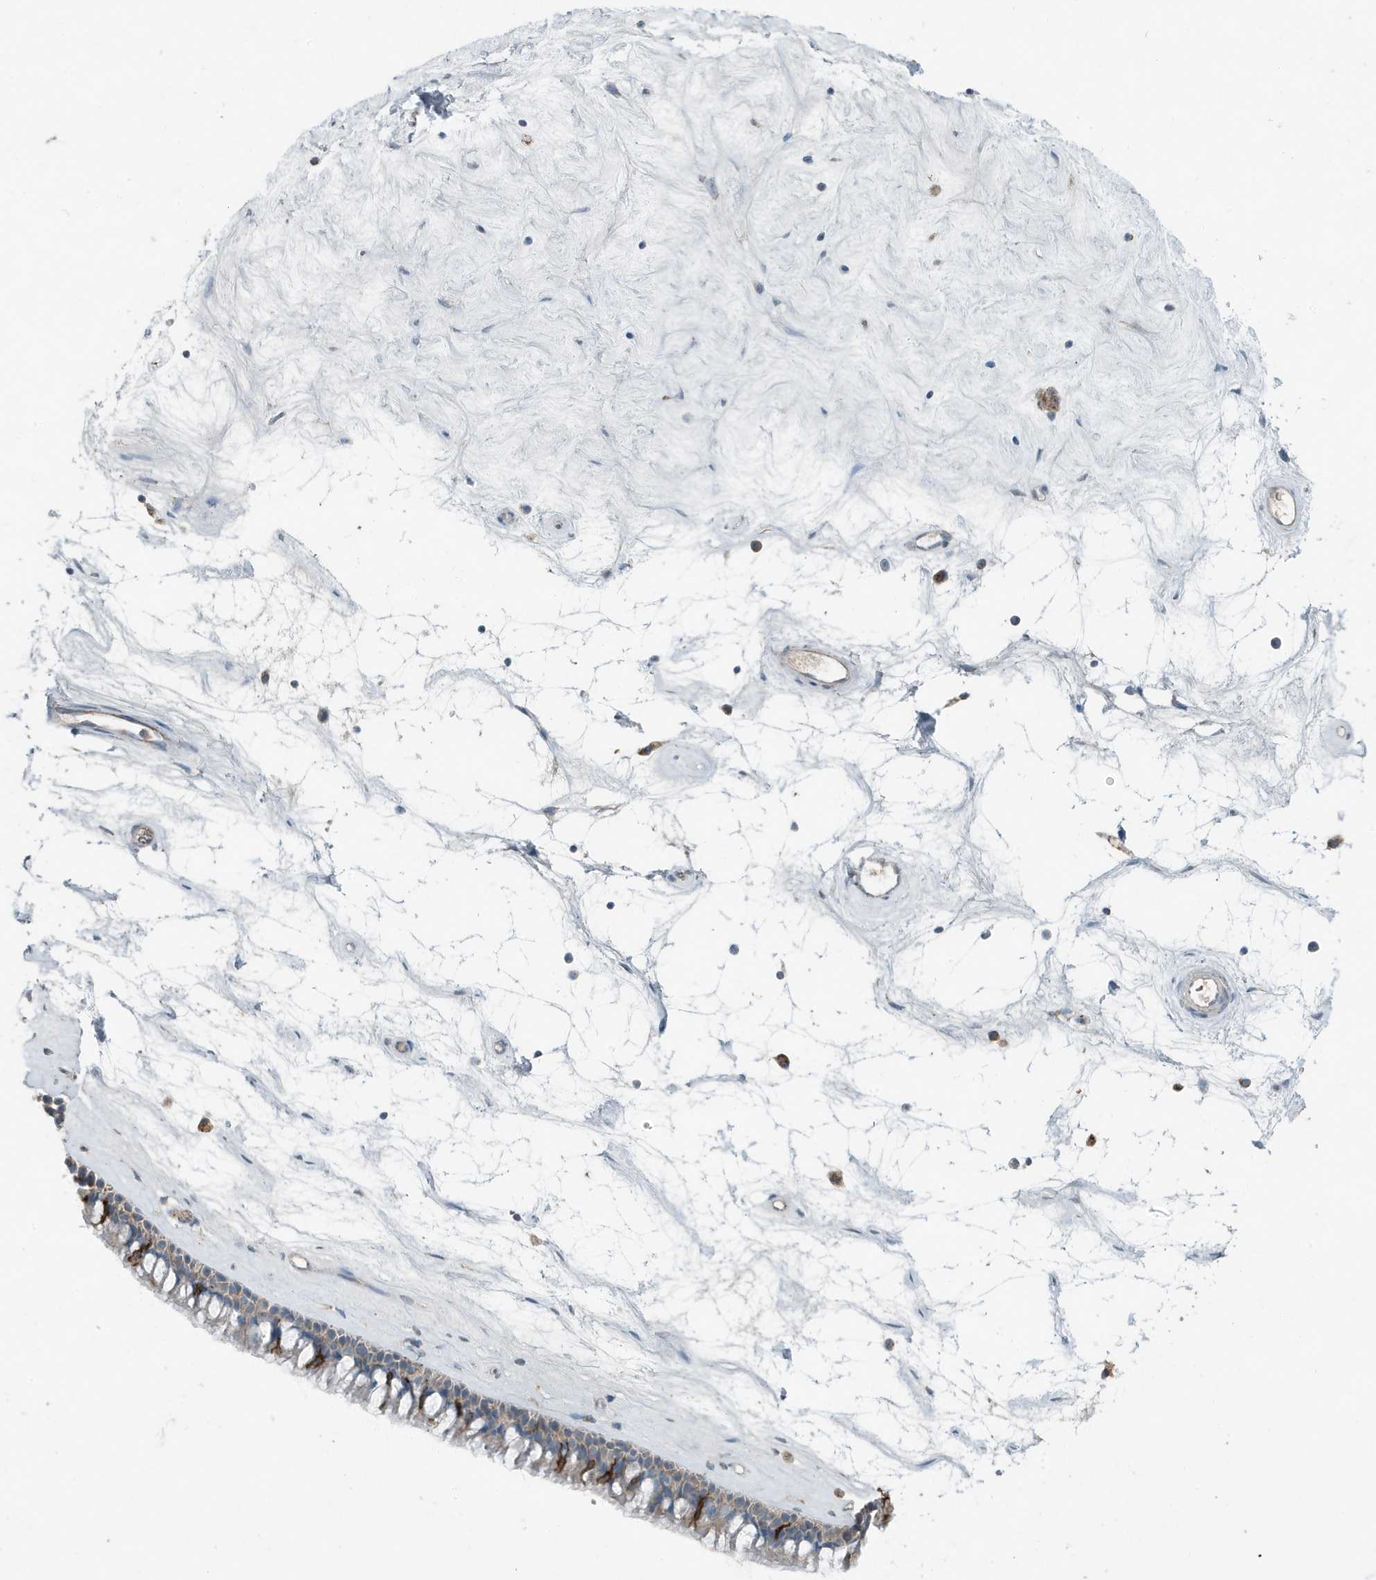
{"staining": {"intensity": "strong", "quantity": "<25%", "location": "cytoplasmic/membranous"}, "tissue": "nasopharynx", "cell_type": "Respiratory epithelial cells", "image_type": "normal", "snomed": [{"axis": "morphology", "description": "Normal tissue, NOS"}, {"axis": "topography", "description": "Nasopharynx"}], "caption": "Strong cytoplasmic/membranous protein staining is present in approximately <25% of respiratory epithelial cells in nasopharynx. The protein is shown in brown color, while the nuclei are stained blue.", "gene": "MT", "patient": {"sex": "male", "age": 64}}